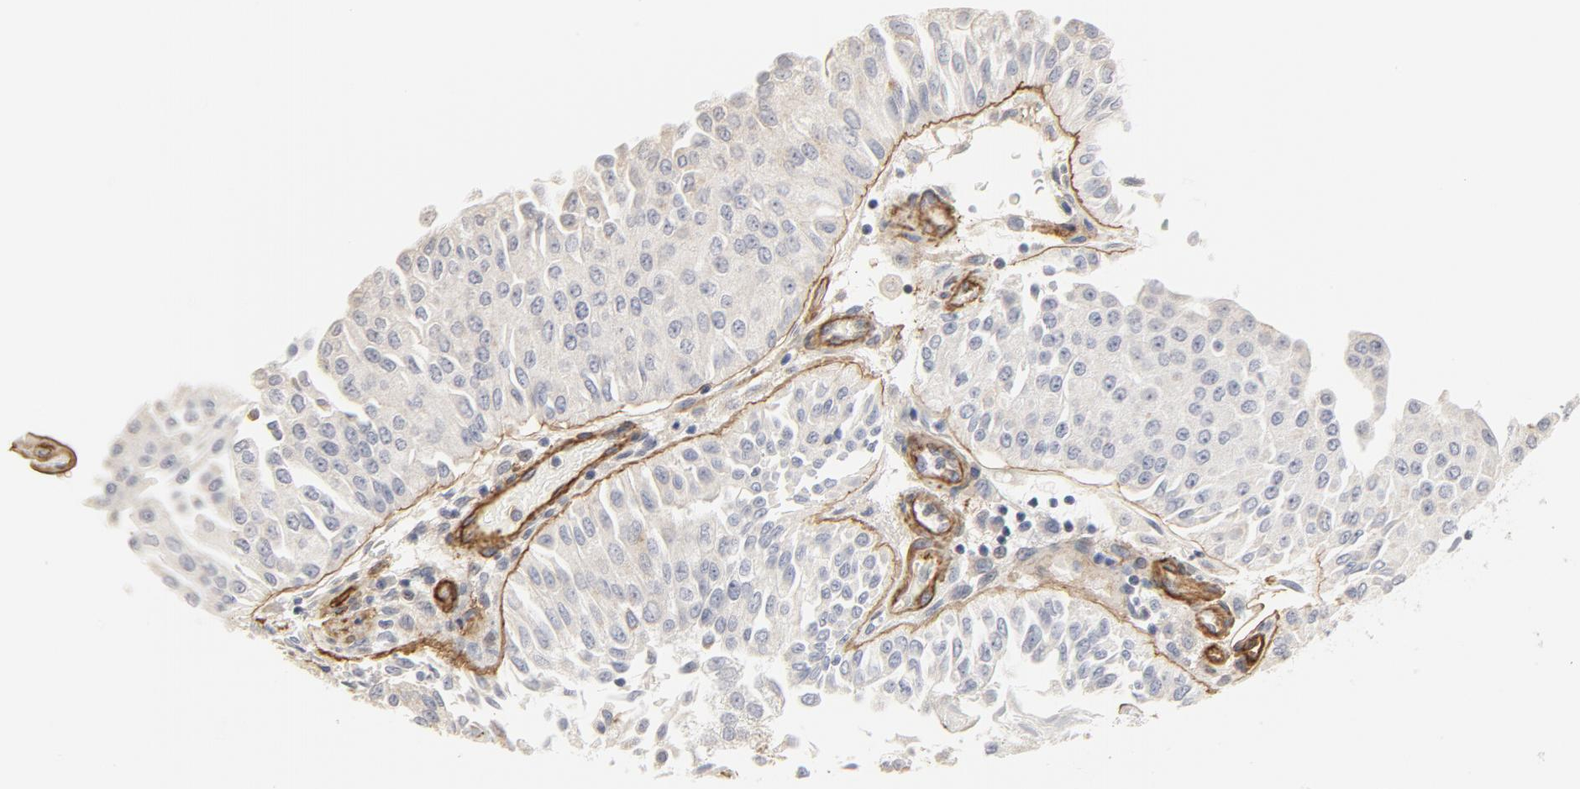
{"staining": {"intensity": "negative", "quantity": "none", "location": "none"}, "tissue": "urothelial cancer", "cell_type": "Tumor cells", "image_type": "cancer", "snomed": [{"axis": "morphology", "description": "Urothelial carcinoma, Low grade"}, {"axis": "topography", "description": "Urinary bladder"}], "caption": "The photomicrograph displays no staining of tumor cells in urothelial cancer.", "gene": "MAGED4", "patient": {"sex": "male", "age": 86}}